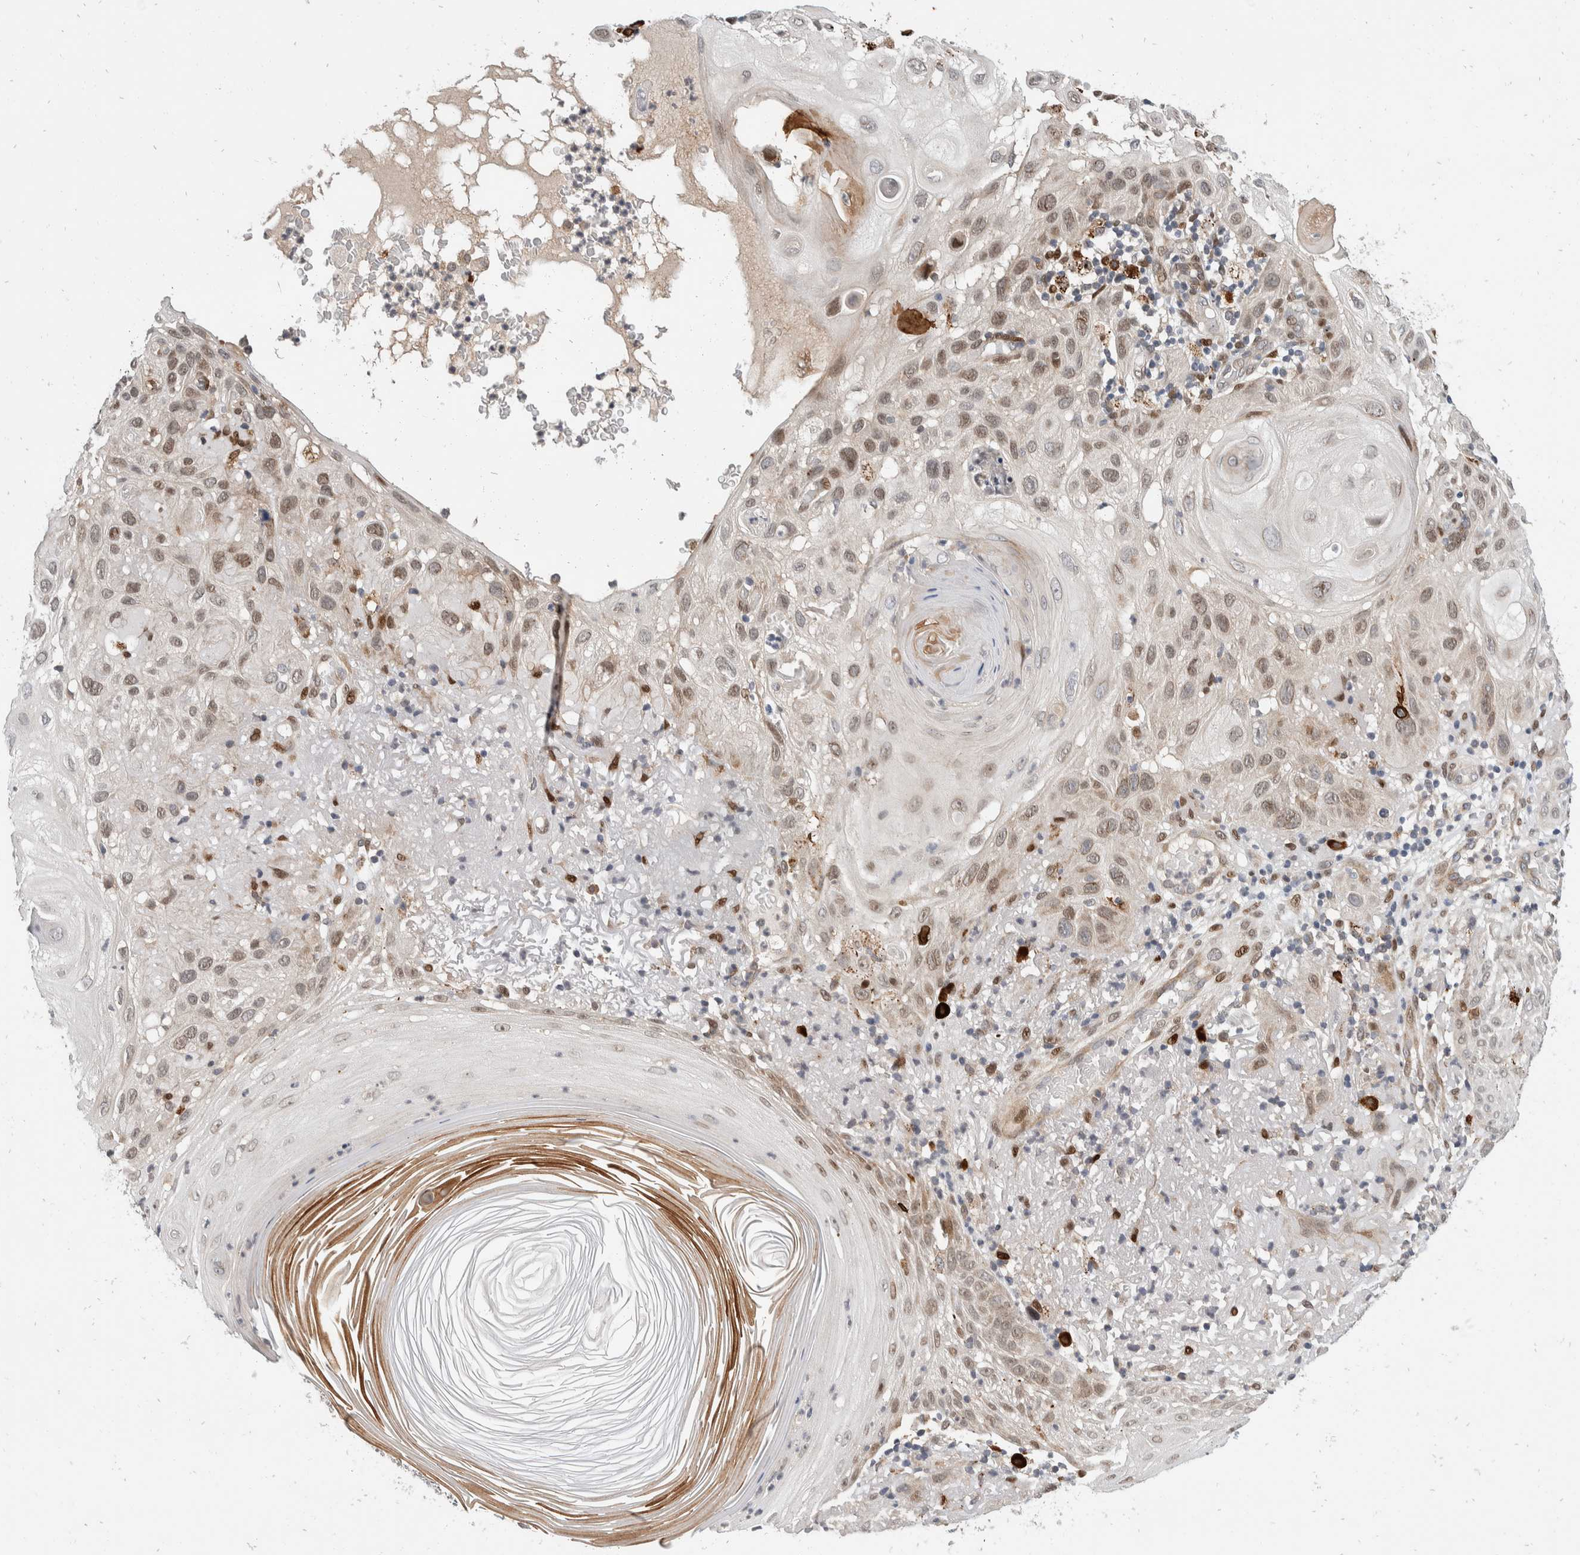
{"staining": {"intensity": "moderate", "quantity": ">75%", "location": "nuclear"}, "tissue": "skin cancer", "cell_type": "Tumor cells", "image_type": "cancer", "snomed": [{"axis": "morphology", "description": "Squamous cell carcinoma, NOS"}, {"axis": "topography", "description": "Skin"}], "caption": "DAB (3,3'-diaminobenzidine) immunohistochemical staining of human skin cancer (squamous cell carcinoma) demonstrates moderate nuclear protein expression in about >75% of tumor cells. (Stains: DAB in brown, nuclei in blue, Microscopy: brightfield microscopy at high magnification).", "gene": "ZNF703", "patient": {"sex": "female", "age": 96}}